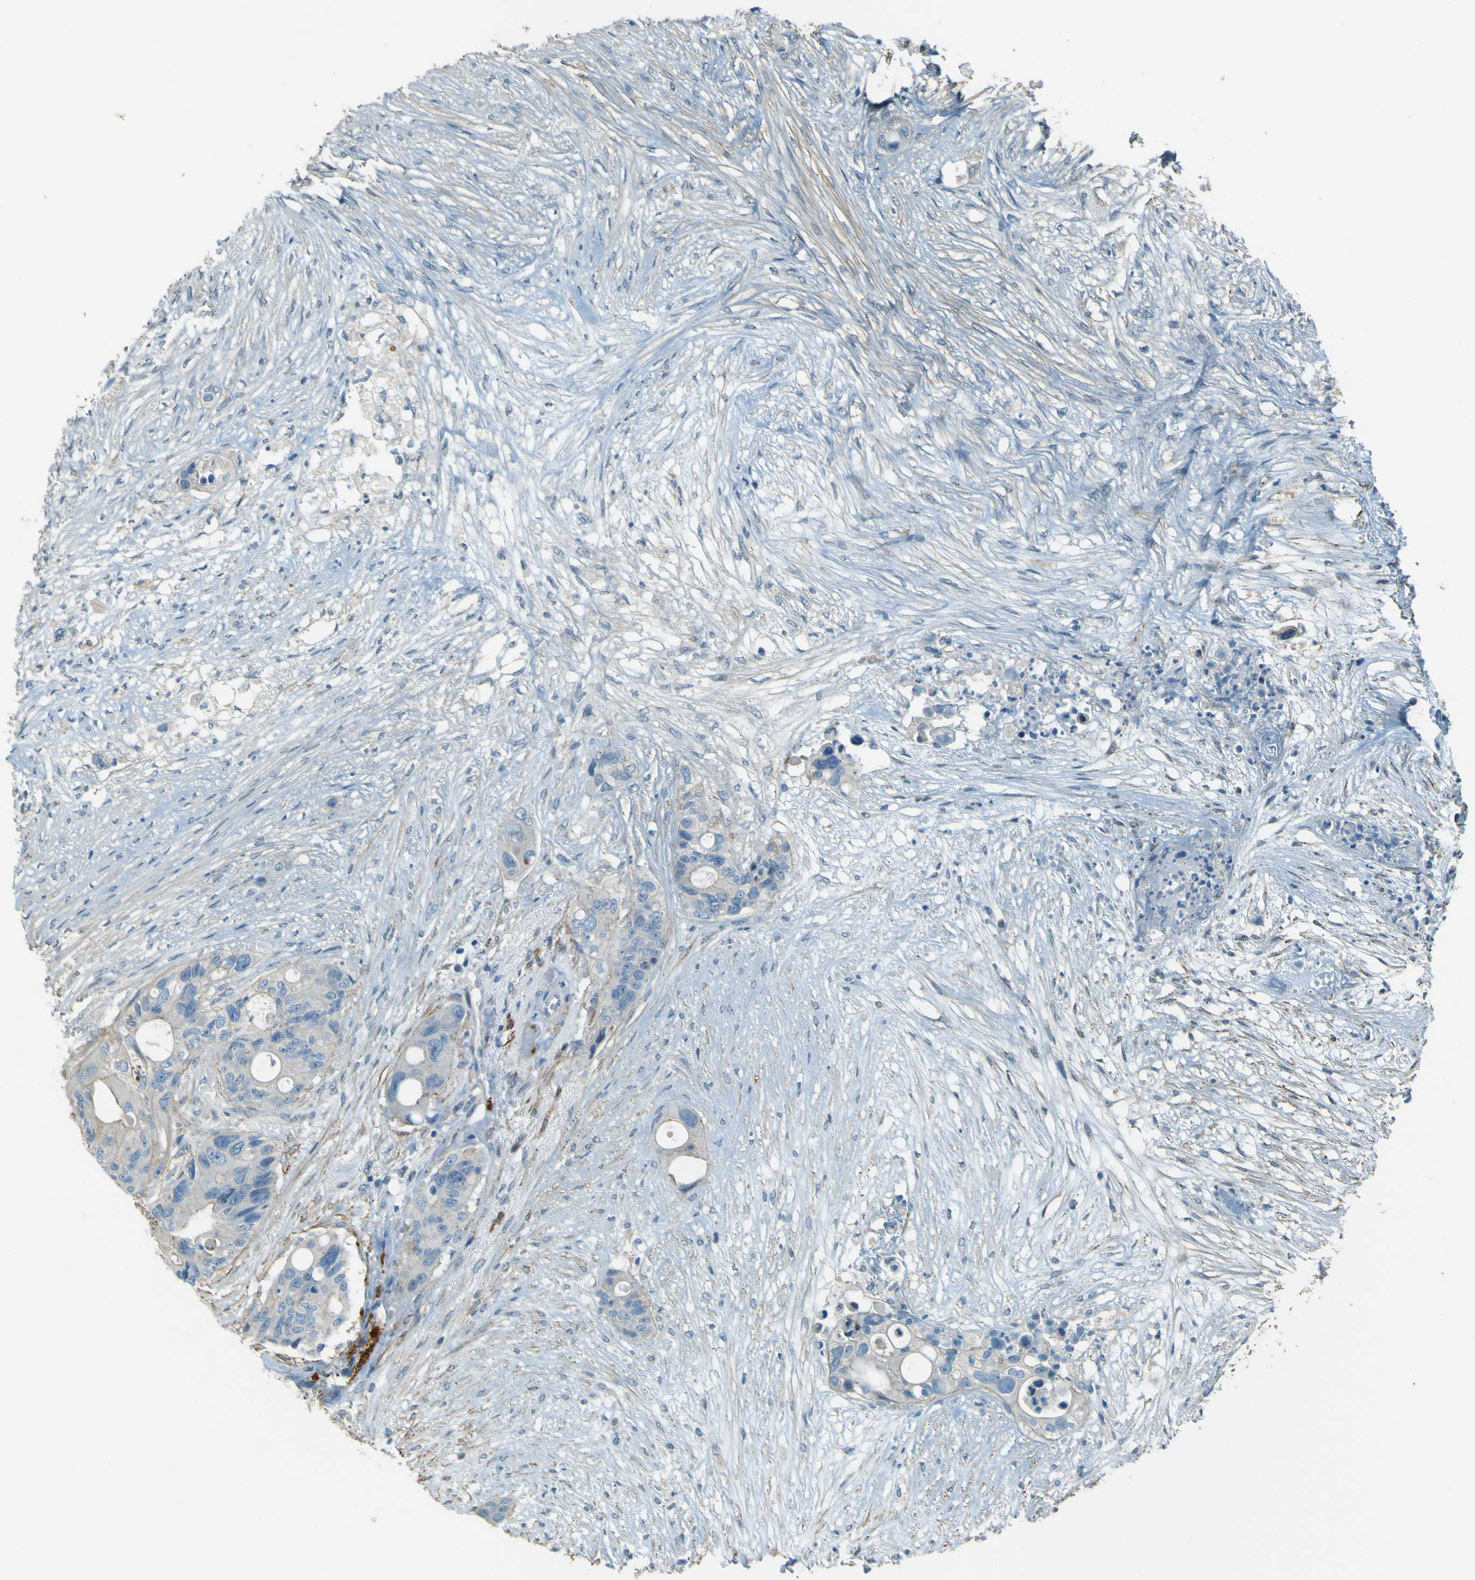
{"staining": {"intensity": "negative", "quantity": "none", "location": "none"}, "tissue": "colorectal cancer", "cell_type": "Tumor cells", "image_type": "cancer", "snomed": [{"axis": "morphology", "description": "Adenocarcinoma, NOS"}, {"axis": "topography", "description": "Colon"}], "caption": "High magnification brightfield microscopy of adenocarcinoma (colorectal) stained with DAB (3,3'-diaminobenzidine) (brown) and counterstained with hematoxylin (blue): tumor cells show no significant positivity.", "gene": "NEXN", "patient": {"sex": "female", "age": 57}}